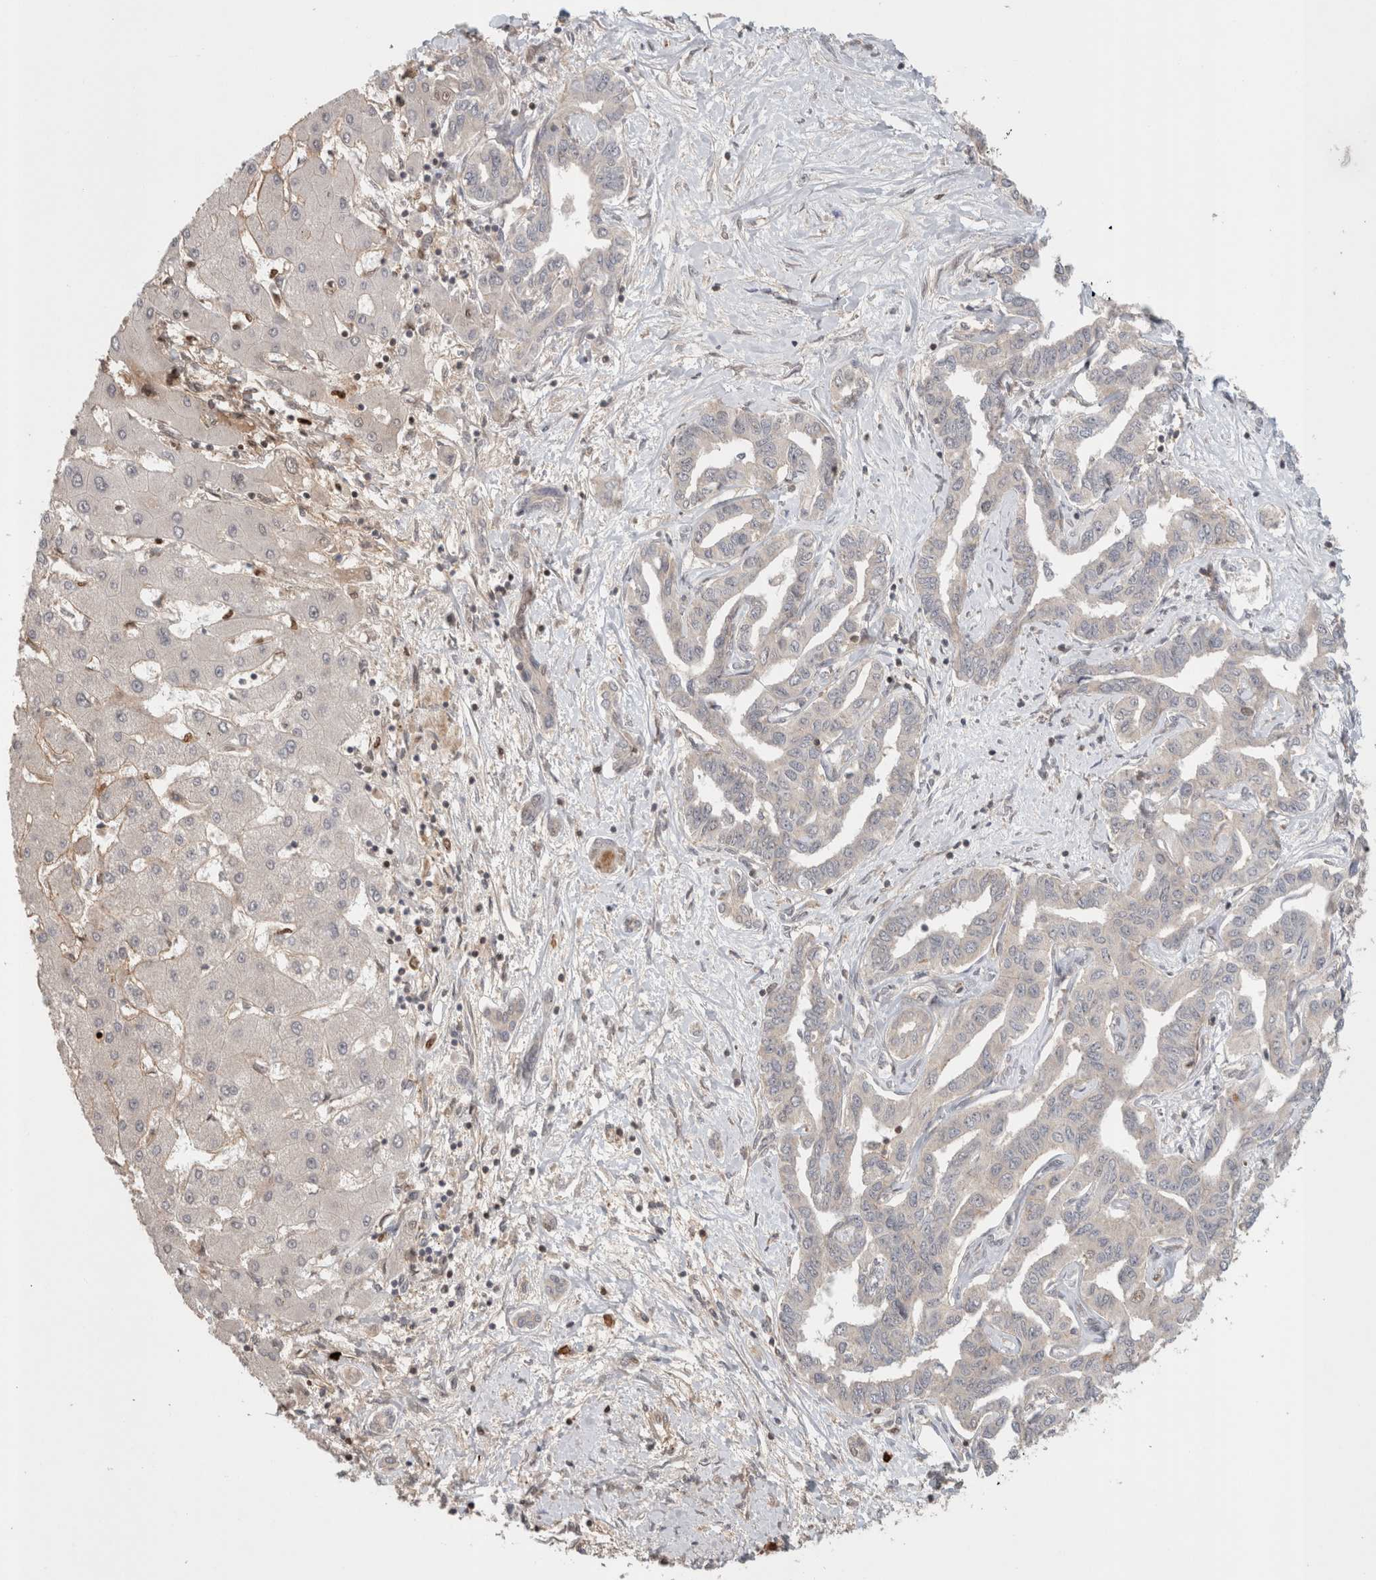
{"staining": {"intensity": "negative", "quantity": "none", "location": "none"}, "tissue": "liver cancer", "cell_type": "Tumor cells", "image_type": "cancer", "snomed": [{"axis": "morphology", "description": "Cholangiocarcinoma"}, {"axis": "topography", "description": "Liver"}], "caption": "Image shows no significant protein staining in tumor cells of liver cholangiocarcinoma.", "gene": "HSPG2", "patient": {"sex": "male", "age": 59}}